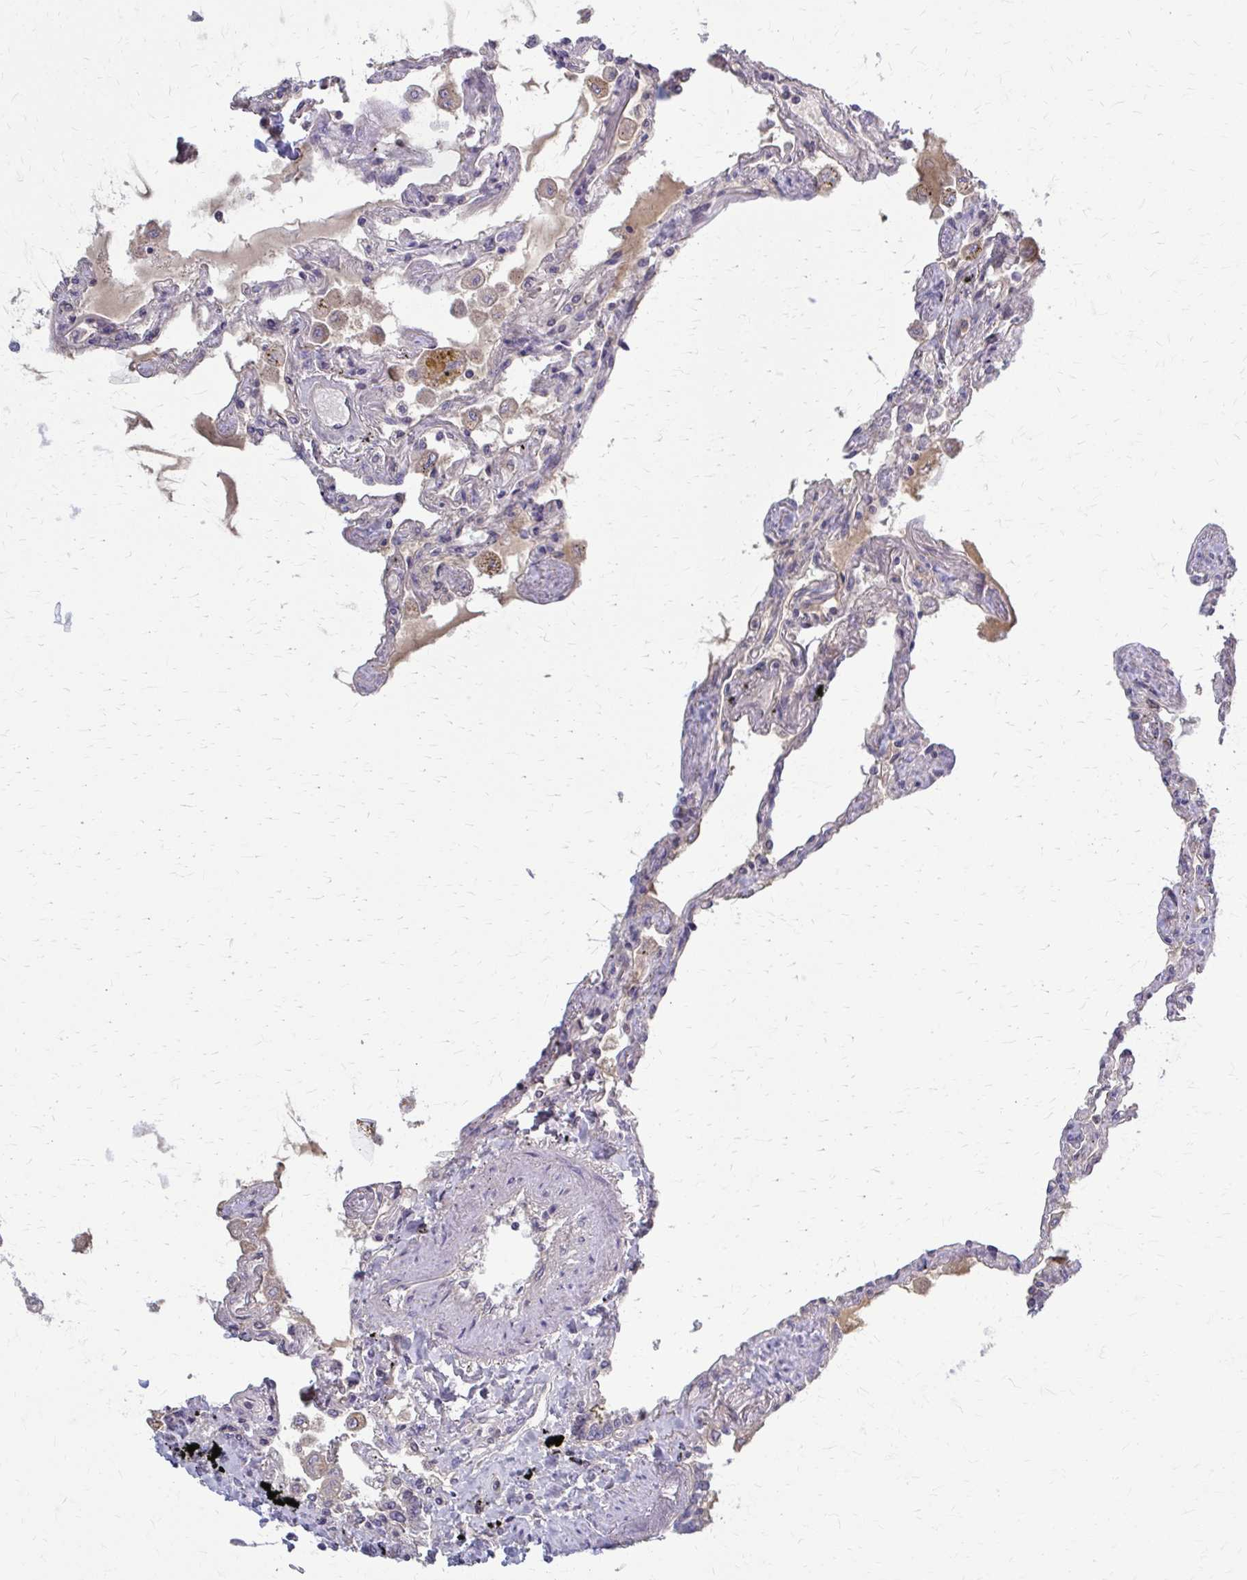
{"staining": {"intensity": "negative", "quantity": "none", "location": "none"}, "tissue": "lung", "cell_type": "Alveolar cells", "image_type": "normal", "snomed": [{"axis": "morphology", "description": "Normal tissue, NOS"}, {"axis": "morphology", "description": "Adenocarcinoma, NOS"}, {"axis": "topography", "description": "Cartilage tissue"}, {"axis": "topography", "description": "Lung"}], "caption": "The micrograph demonstrates no significant expression in alveolar cells of lung. The staining is performed using DAB brown chromogen with nuclei counter-stained in using hematoxylin.", "gene": "MCRIP2", "patient": {"sex": "female", "age": 67}}